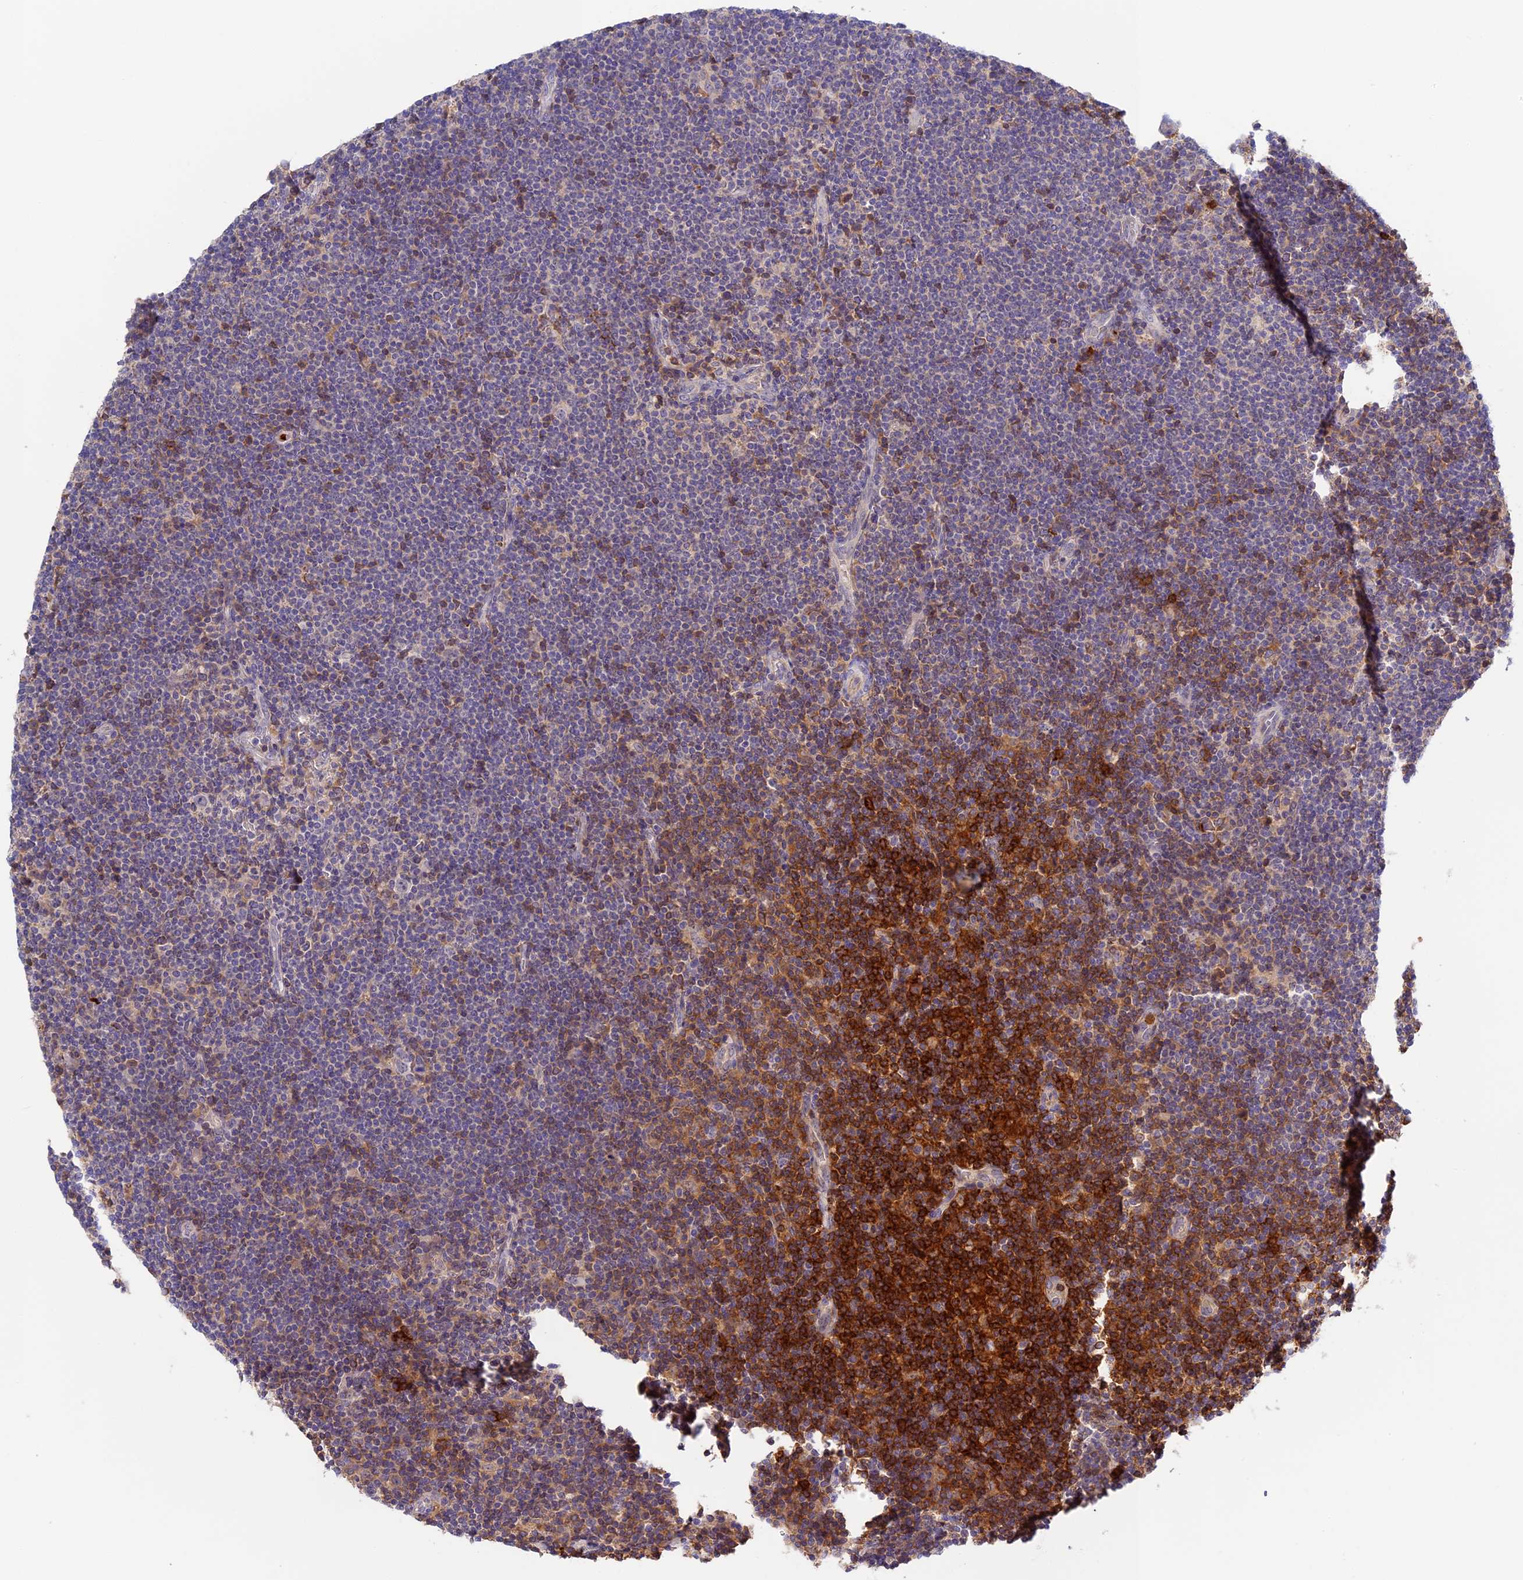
{"staining": {"intensity": "negative", "quantity": "none", "location": "none"}, "tissue": "lymphoma", "cell_type": "Tumor cells", "image_type": "cancer", "snomed": [{"axis": "morphology", "description": "Hodgkin's disease, NOS"}, {"axis": "topography", "description": "Lymph node"}], "caption": "This is an IHC photomicrograph of lymphoma. There is no staining in tumor cells.", "gene": "ADGRD1", "patient": {"sex": "female", "age": 57}}